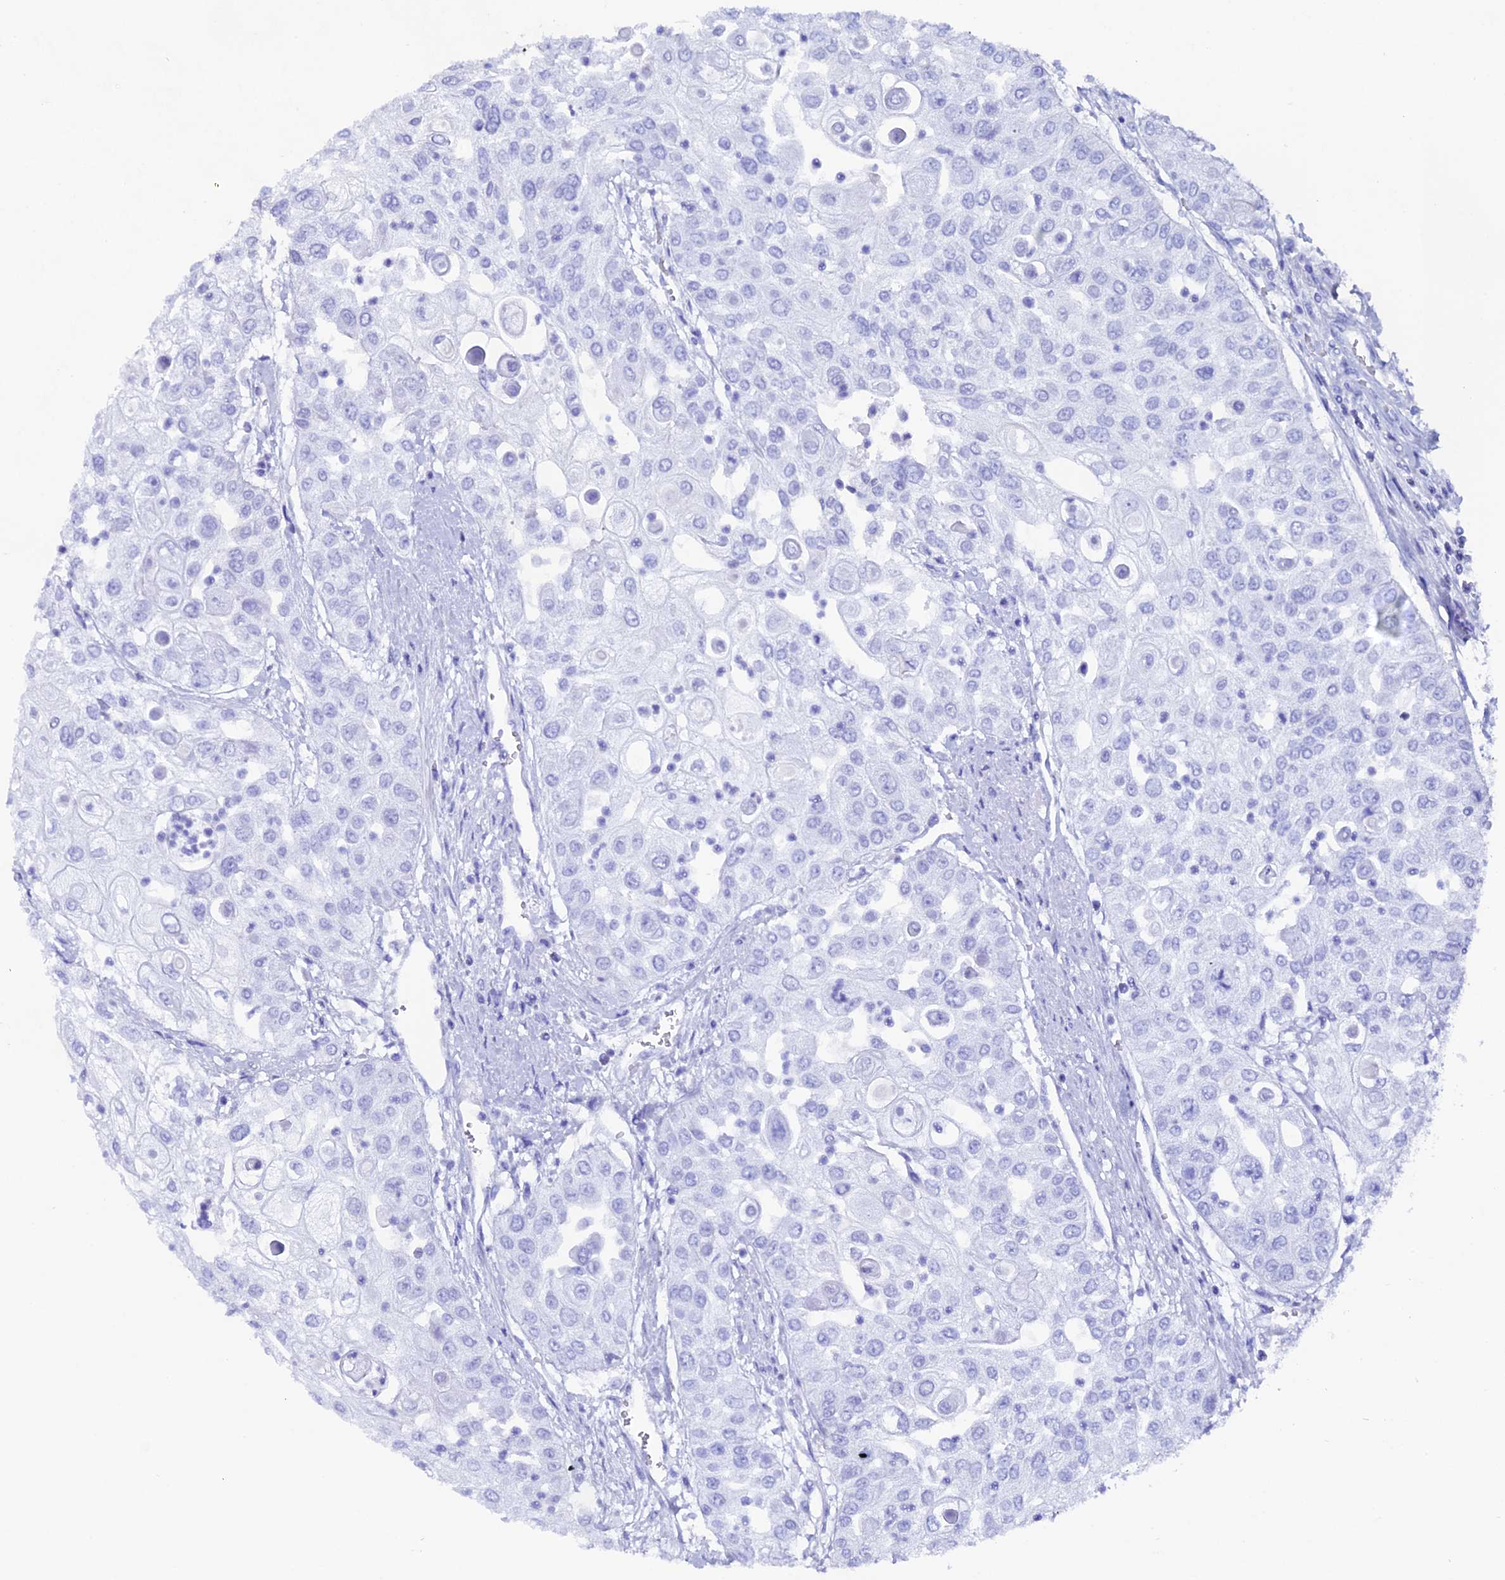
{"staining": {"intensity": "negative", "quantity": "none", "location": "none"}, "tissue": "urothelial cancer", "cell_type": "Tumor cells", "image_type": "cancer", "snomed": [{"axis": "morphology", "description": "Urothelial carcinoma, High grade"}, {"axis": "topography", "description": "Urinary bladder"}], "caption": "A high-resolution photomicrograph shows IHC staining of high-grade urothelial carcinoma, which shows no significant staining in tumor cells.", "gene": "ANKRD29", "patient": {"sex": "female", "age": 79}}